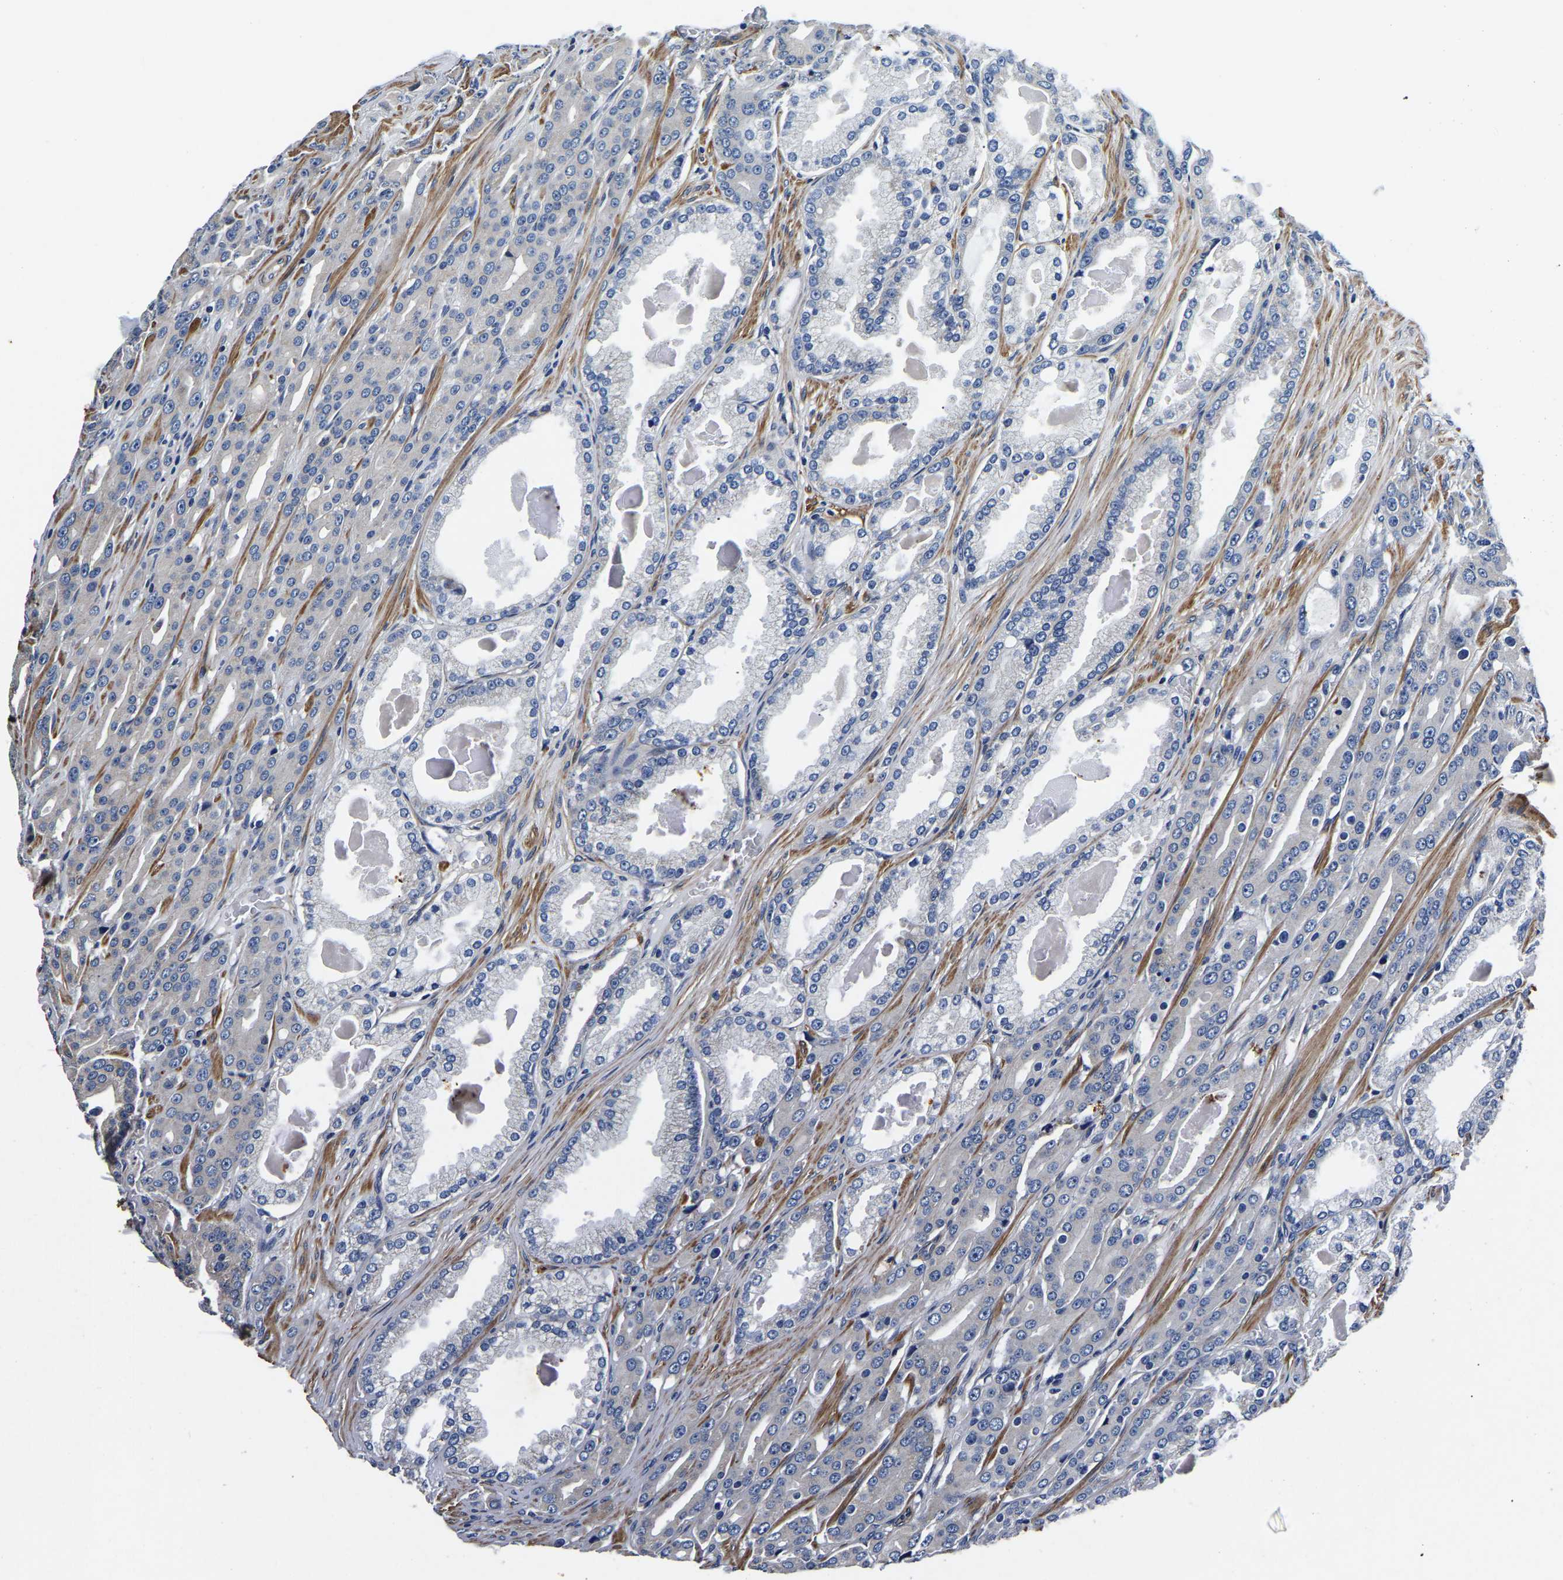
{"staining": {"intensity": "negative", "quantity": "none", "location": "none"}, "tissue": "prostate cancer", "cell_type": "Tumor cells", "image_type": "cancer", "snomed": [{"axis": "morphology", "description": "Adenocarcinoma, High grade"}, {"axis": "topography", "description": "Prostate"}], "caption": "Human high-grade adenocarcinoma (prostate) stained for a protein using IHC shows no expression in tumor cells.", "gene": "KCTD17", "patient": {"sex": "male", "age": 71}}